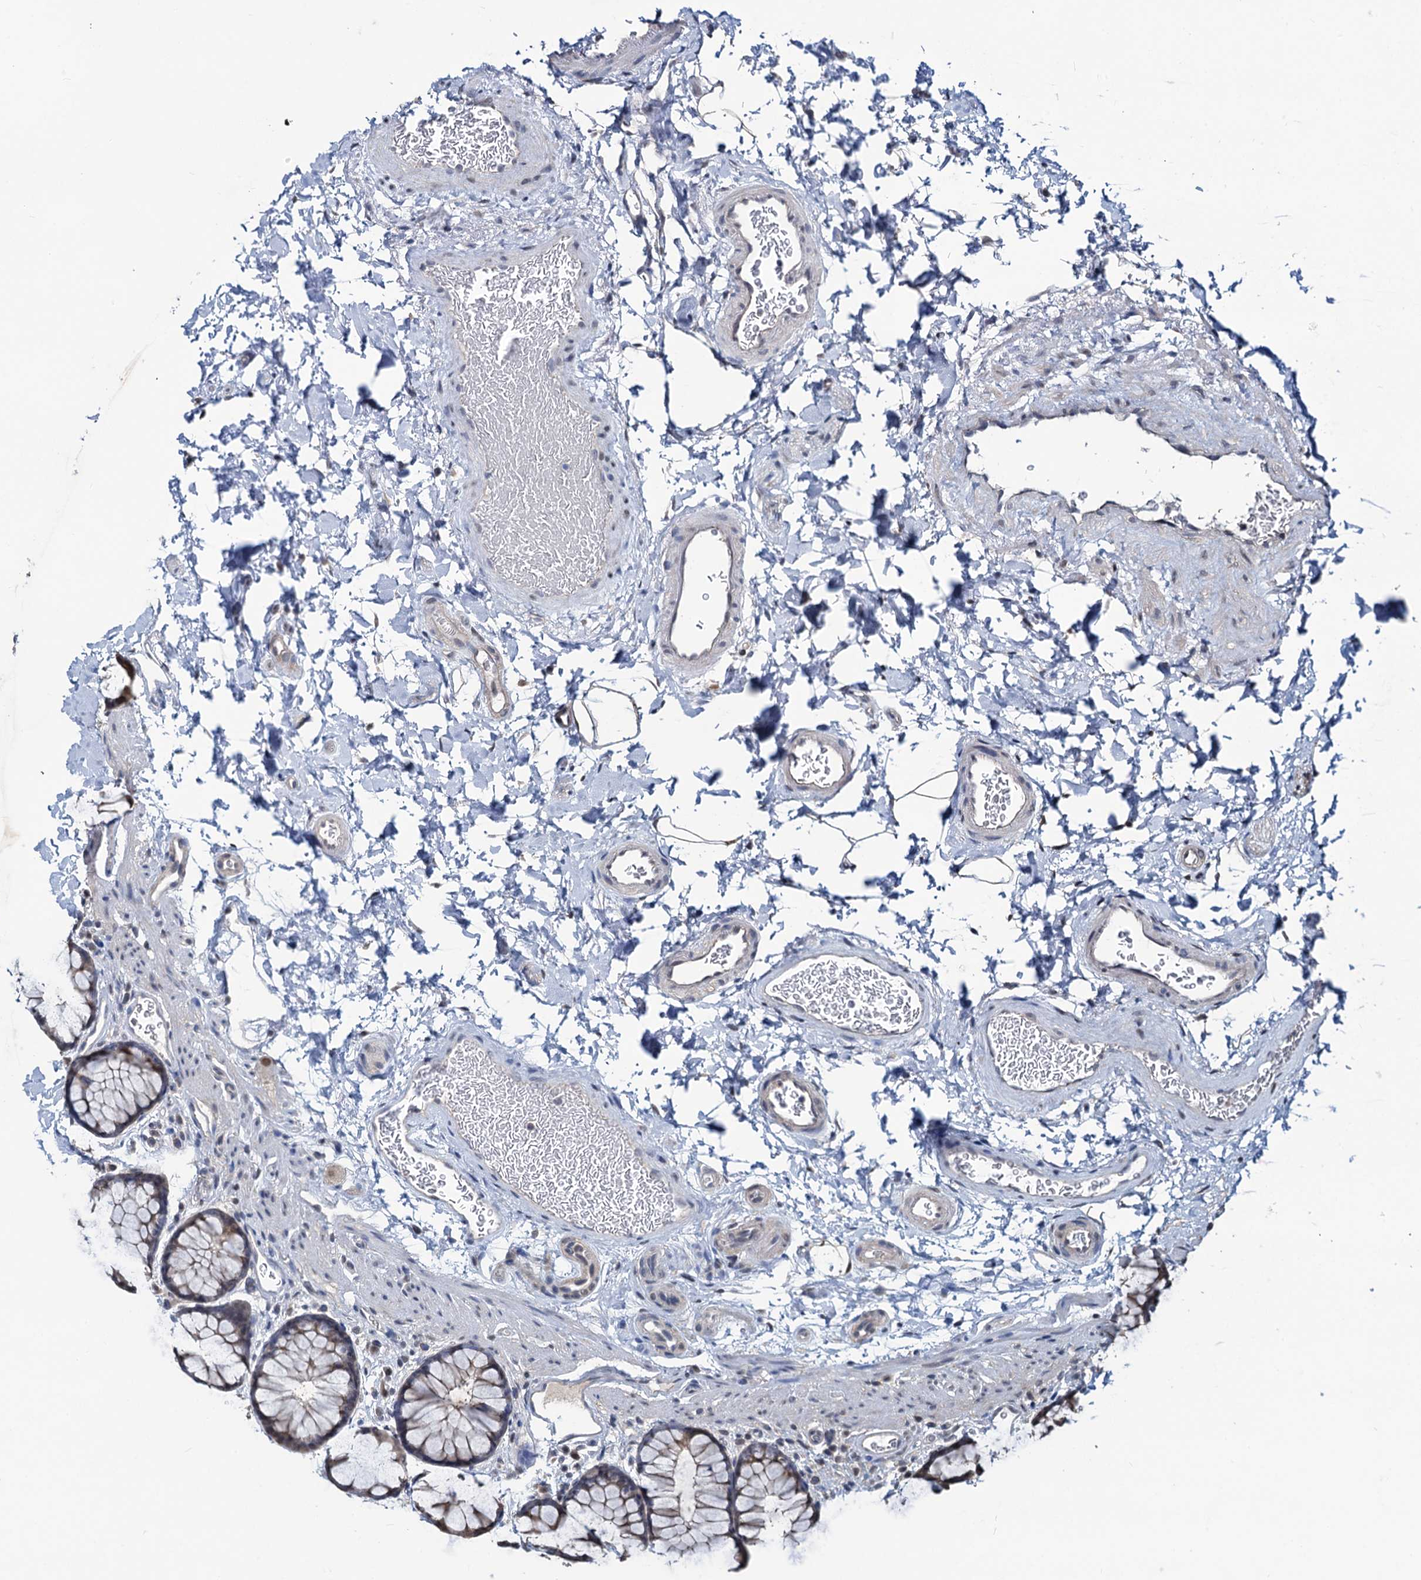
{"staining": {"intensity": "weak", "quantity": ">75%", "location": "cytoplasmic/membranous"}, "tissue": "colon", "cell_type": "Endothelial cells", "image_type": "normal", "snomed": [{"axis": "morphology", "description": "Normal tissue, NOS"}, {"axis": "topography", "description": "Colon"}], "caption": "Unremarkable colon displays weak cytoplasmic/membranous expression in about >75% of endothelial cells, visualized by immunohistochemistry. The staining is performed using DAB (3,3'-diaminobenzidine) brown chromogen to label protein expression. The nuclei are counter-stained blue using hematoxylin.", "gene": "RTKN2", "patient": {"sex": "female", "age": 82}}